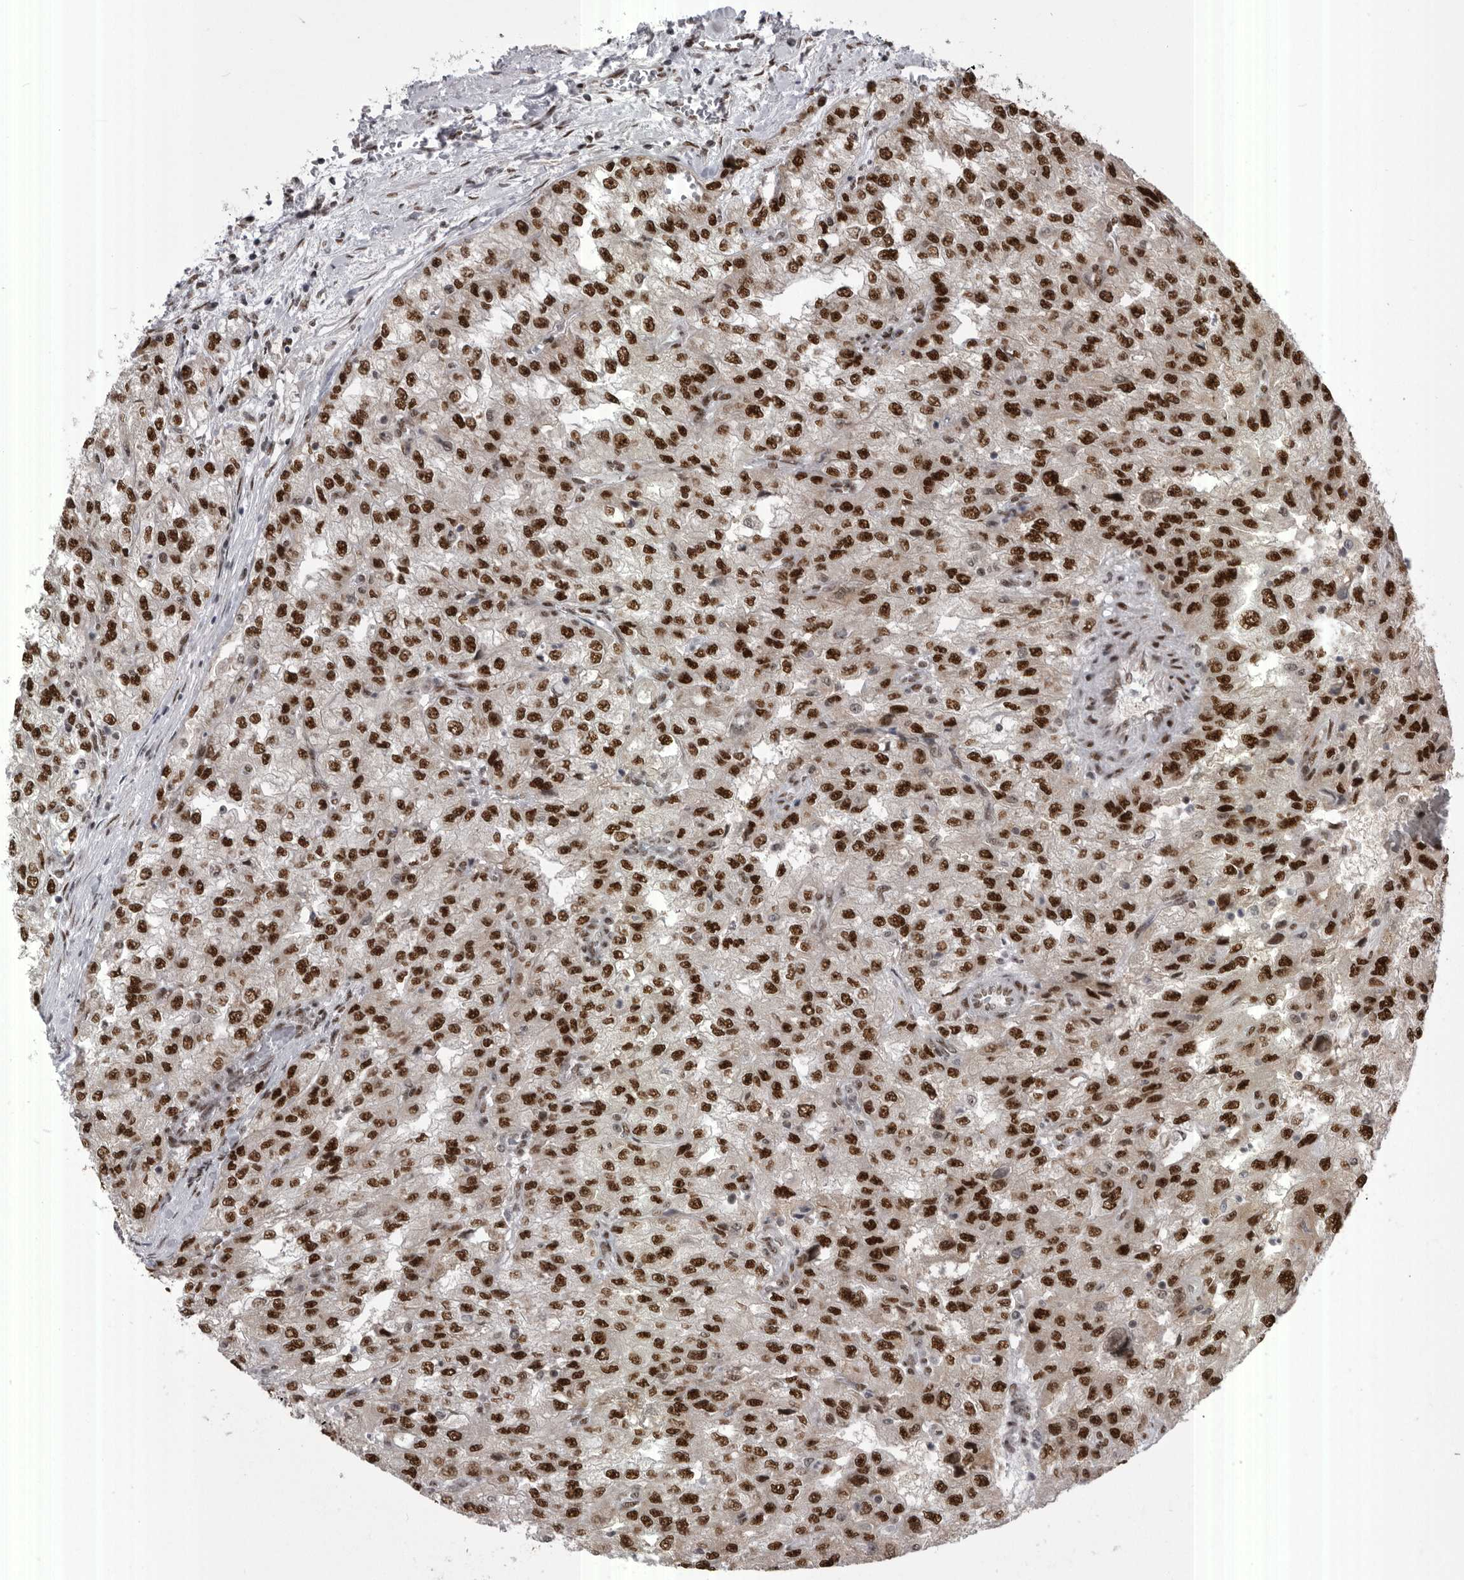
{"staining": {"intensity": "strong", "quantity": ">75%", "location": "nuclear"}, "tissue": "renal cancer", "cell_type": "Tumor cells", "image_type": "cancer", "snomed": [{"axis": "morphology", "description": "Adenocarcinoma, NOS"}, {"axis": "topography", "description": "Kidney"}], "caption": "DAB immunohistochemical staining of renal cancer demonstrates strong nuclear protein expression in approximately >75% of tumor cells.", "gene": "MEPCE", "patient": {"sex": "female", "age": 54}}